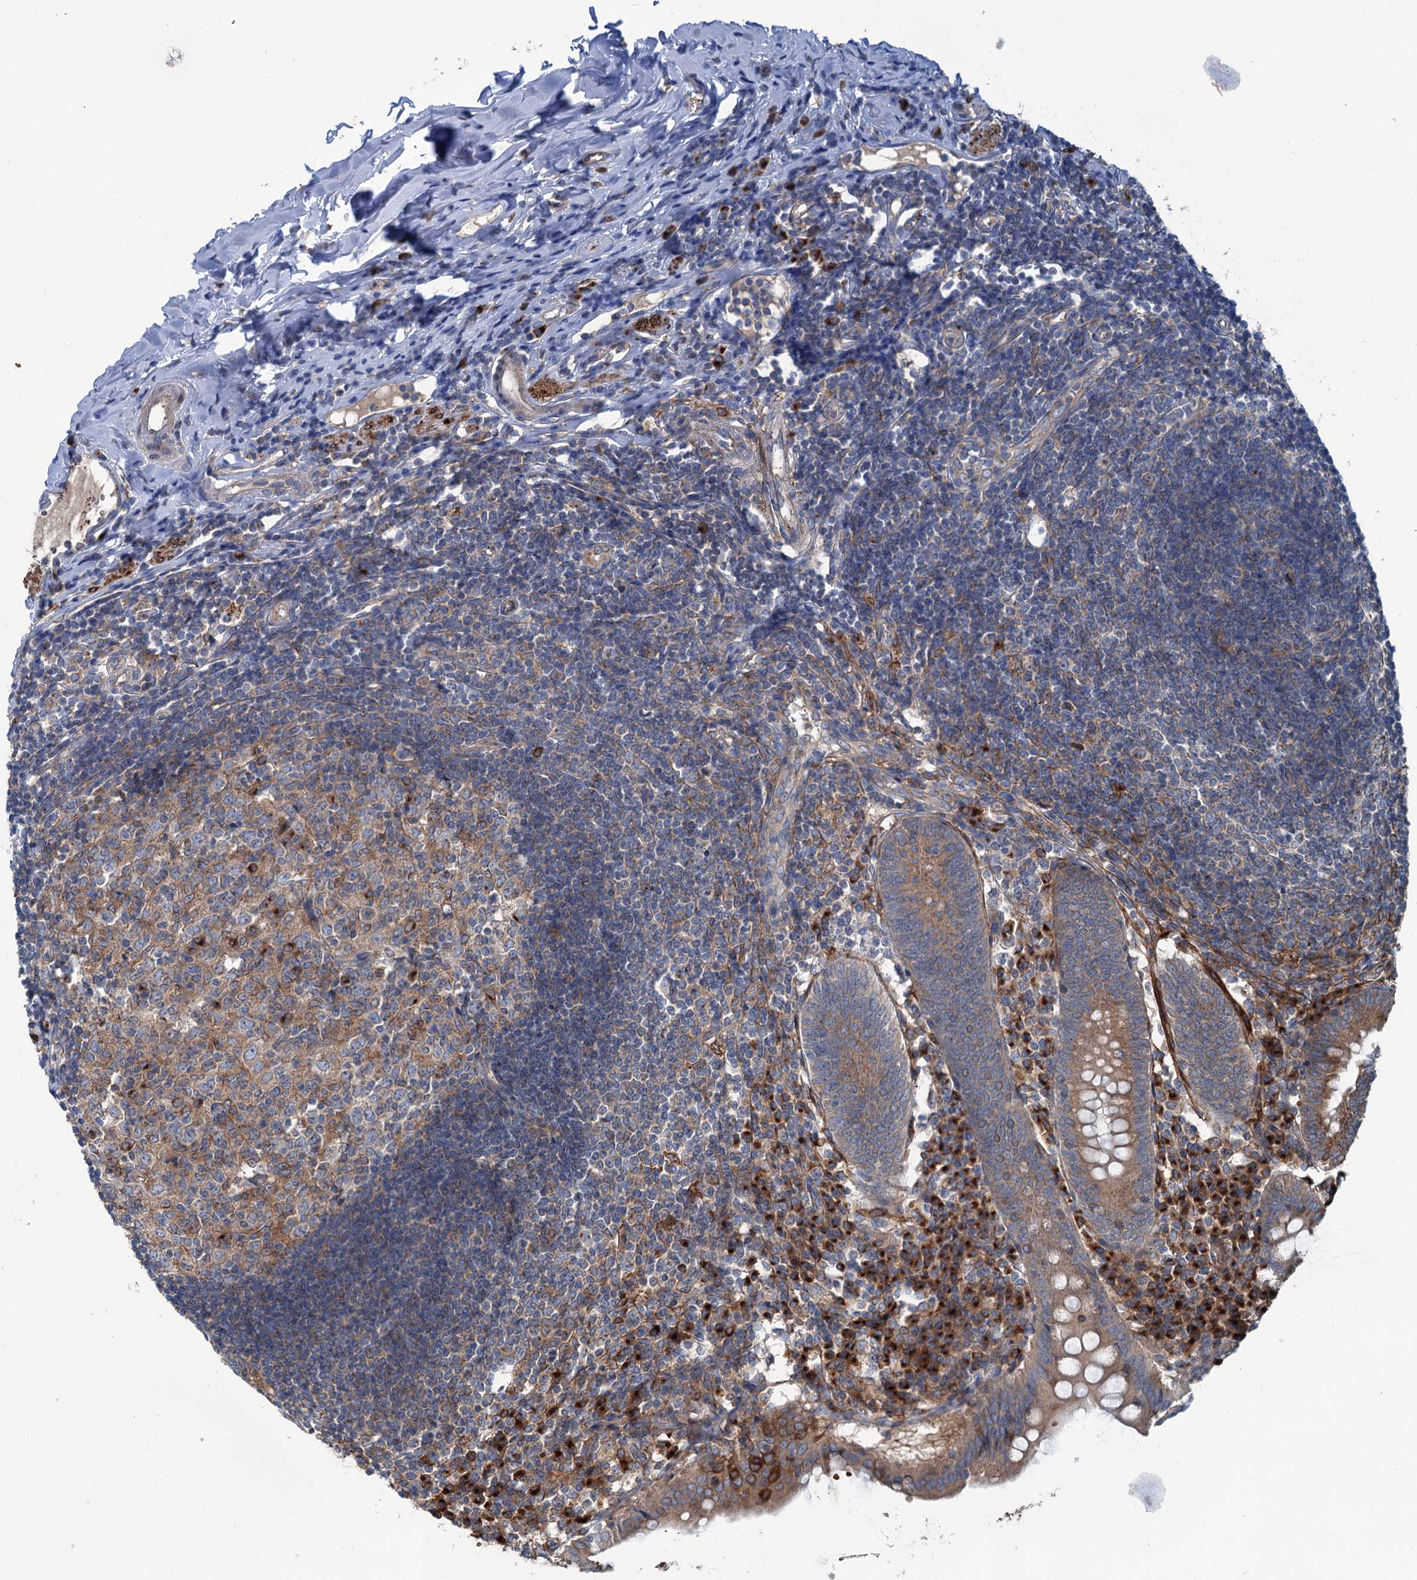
{"staining": {"intensity": "moderate", "quantity": ">75%", "location": "cytoplasmic/membranous"}, "tissue": "appendix", "cell_type": "Glandular cells", "image_type": "normal", "snomed": [{"axis": "morphology", "description": "Normal tissue, NOS"}, {"axis": "topography", "description": "Appendix"}], "caption": "High-magnification brightfield microscopy of unremarkable appendix stained with DAB (brown) and counterstained with hematoxylin (blue). glandular cells exhibit moderate cytoplasmic/membranous positivity is appreciated in approximately>75% of cells. Nuclei are stained in blue.", "gene": "CALCOCO1", "patient": {"sex": "female", "age": 54}}